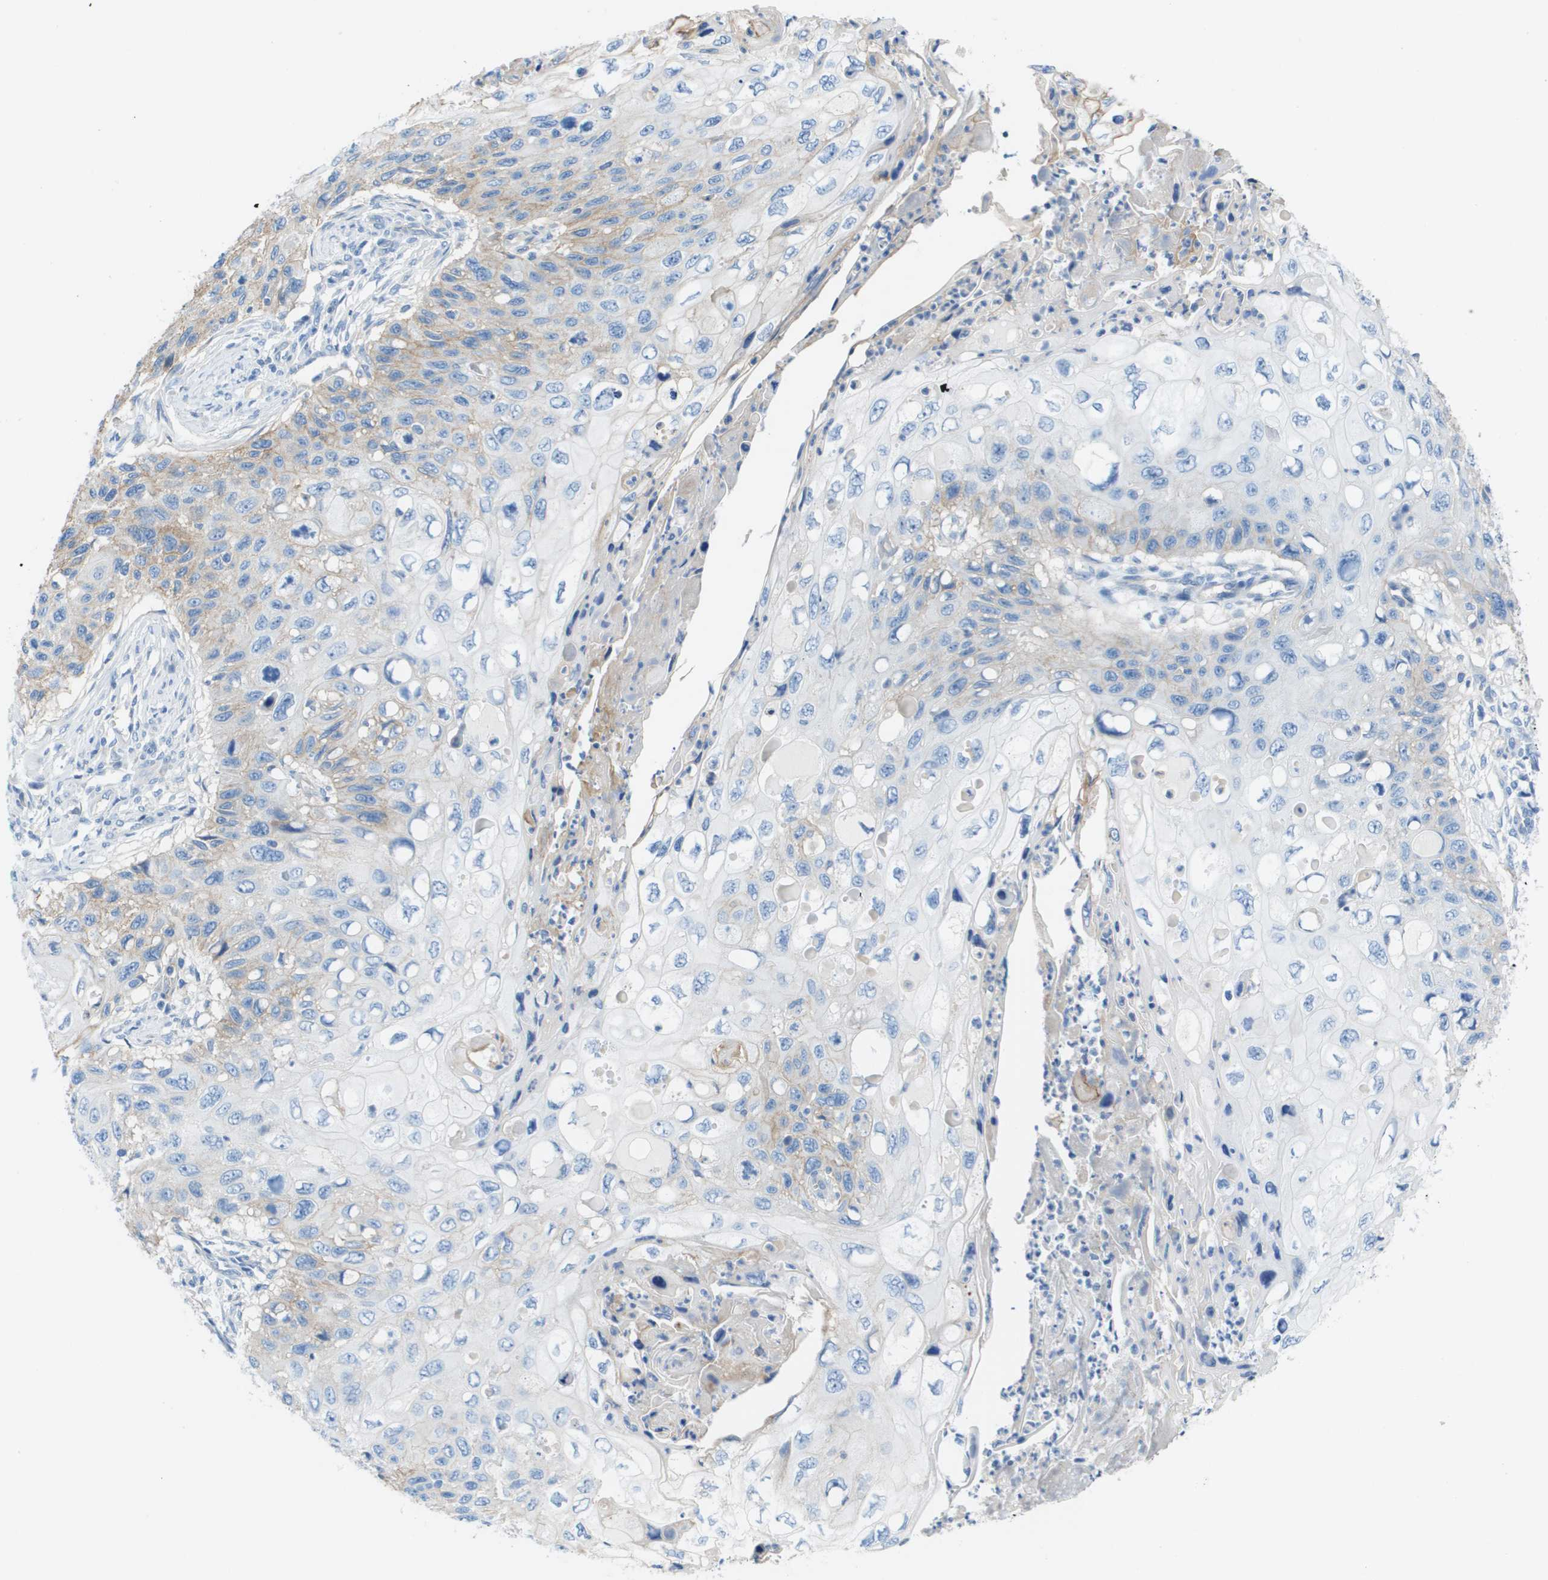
{"staining": {"intensity": "weak", "quantity": "<25%", "location": "cytoplasmic/membranous"}, "tissue": "cervical cancer", "cell_type": "Tumor cells", "image_type": "cancer", "snomed": [{"axis": "morphology", "description": "Squamous cell carcinoma, NOS"}, {"axis": "topography", "description": "Cervix"}], "caption": "Immunohistochemistry (IHC) micrograph of human cervical squamous cell carcinoma stained for a protein (brown), which shows no staining in tumor cells.", "gene": "CD46", "patient": {"sex": "female", "age": 70}}